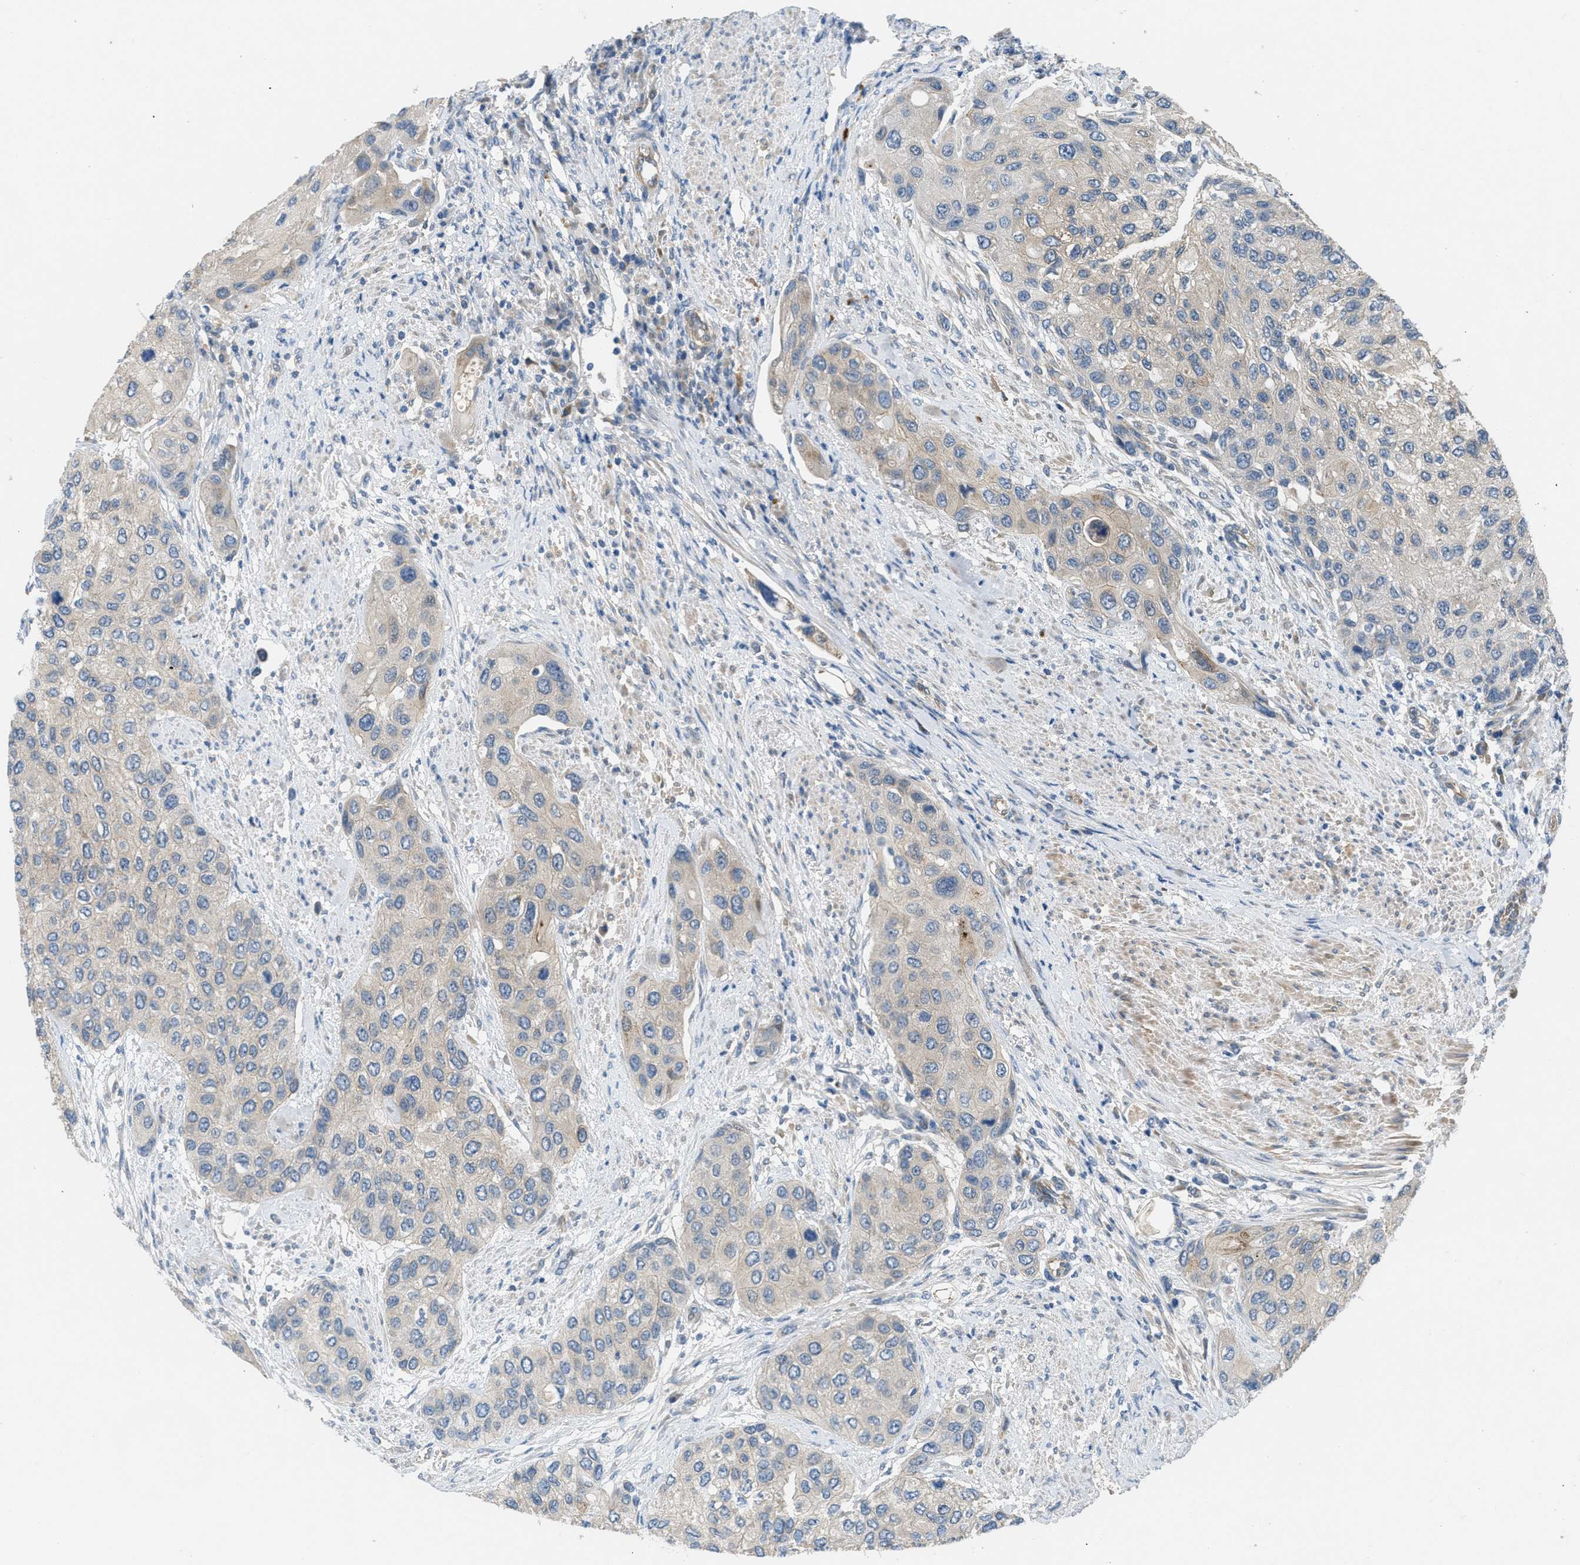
{"staining": {"intensity": "weak", "quantity": ">75%", "location": "cytoplasmic/membranous"}, "tissue": "urothelial cancer", "cell_type": "Tumor cells", "image_type": "cancer", "snomed": [{"axis": "morphology", "description": "Urothelial carcinoma, High grade"}, {"axis": "topography", "description": "Urinary bladder"}], "caption": "The immunohistochemical stain highlights weak cytoplasmic/membranous positivity in tumor cells of urothelial carcinoma (high-grade) tissue. (Brightfield microscopy of DAB IHC at high magnification).", "gene": "ADCY6", "patient": {"sex": "female", "age": 56}}